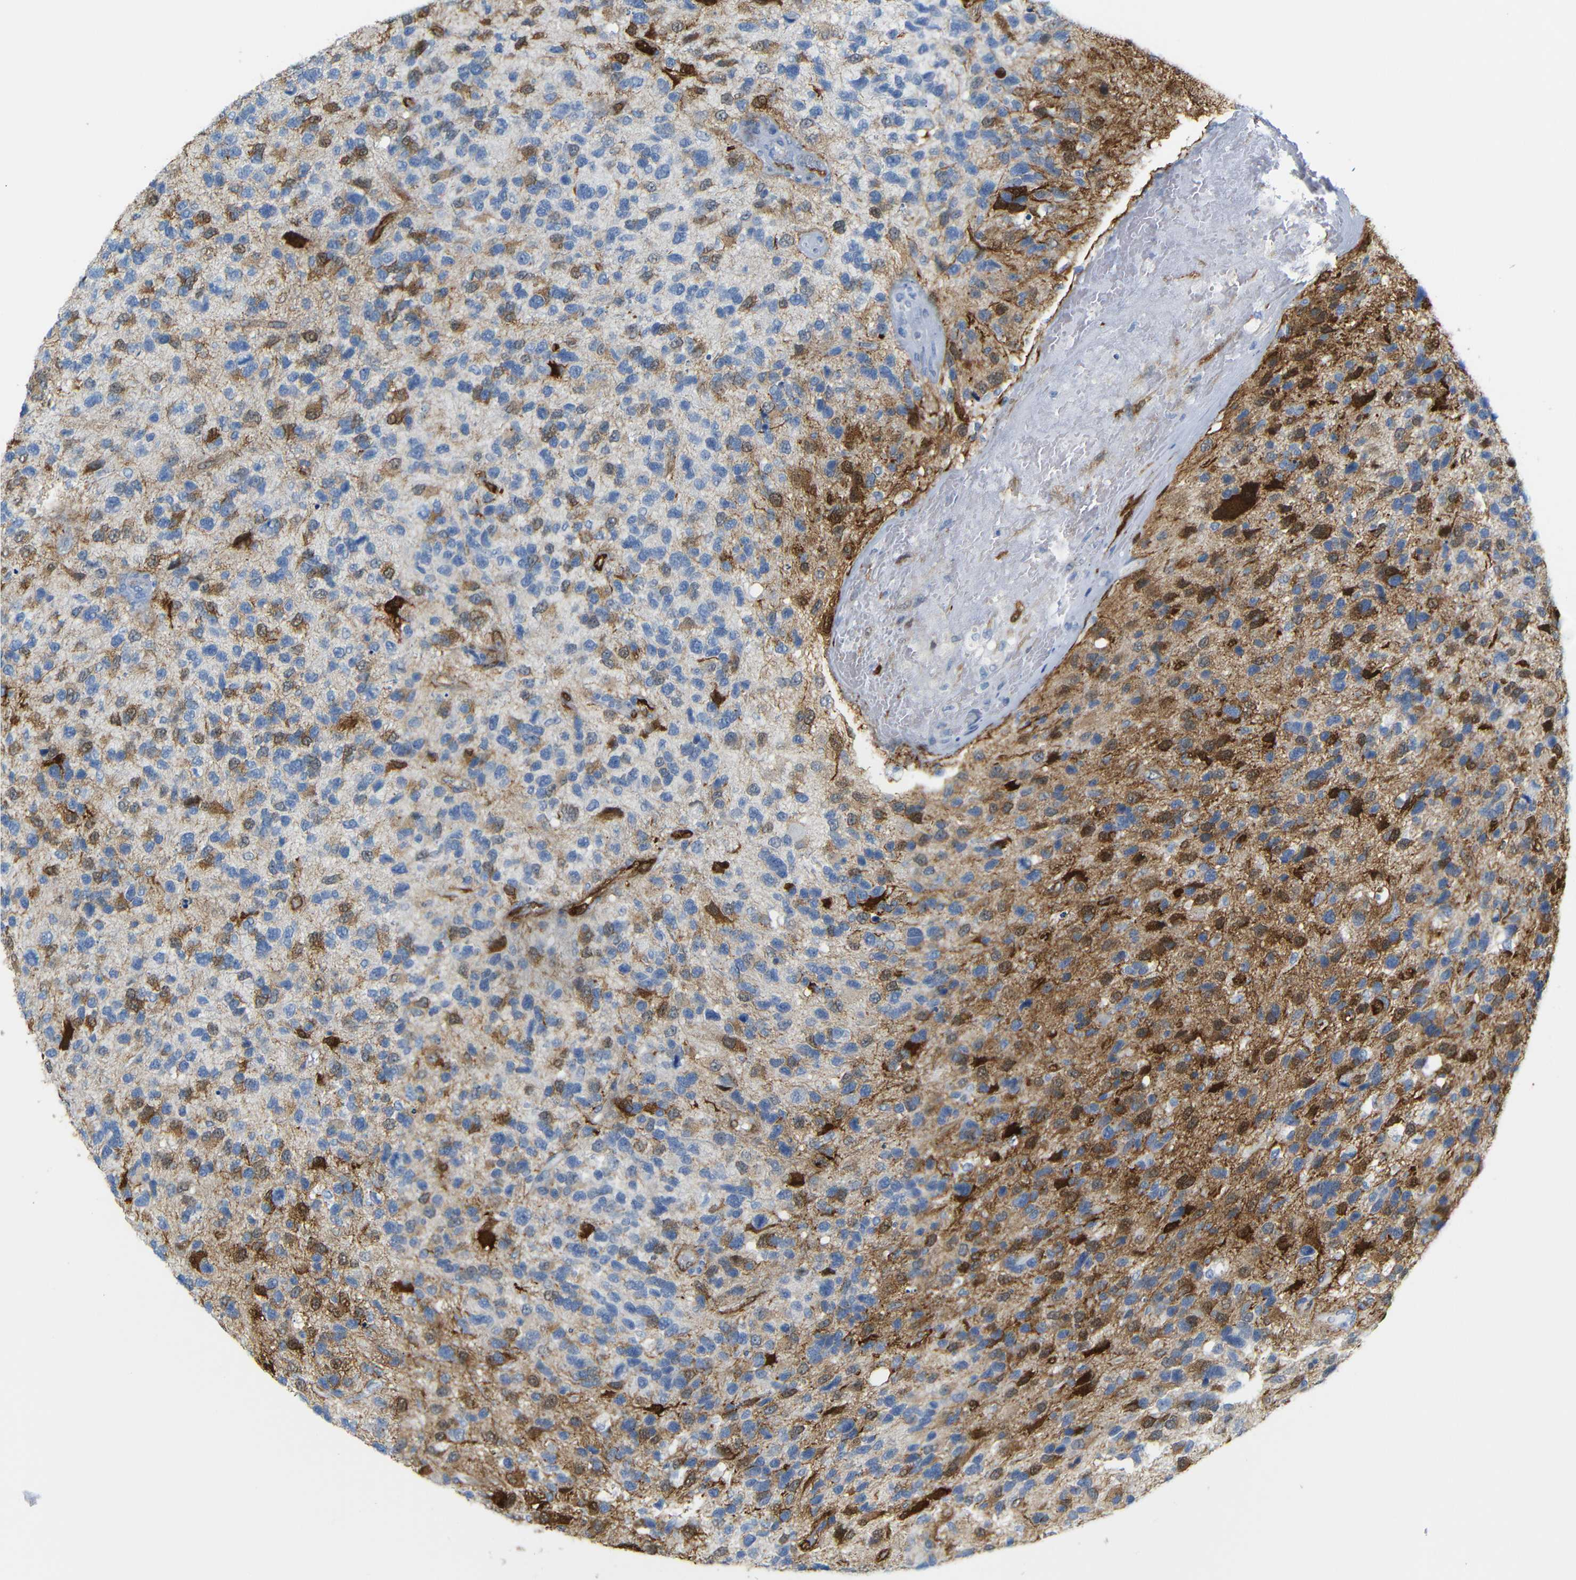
{"staining": {"intensity": "strong", "quantity": "<25%", "location": "cytoplasmic/membranous"}, "tissue": "glioma", "cell_type": "Tumor cells", "image_type": "cancer", "snomed": [{"axis": "morphology", "description": "Glioma, malignant, High grade"}, {"axis": "topography", "description": "Brain"}], "caption": "An immunohistochemistry (IHC) image of tumor tissue is shown. Protein staining in brown shows strong cytoplasmic/membranous positivity in malignant glioma (high-grade) within tumor cells.", "gene": "MT1A", "patient": {"sex": "female", "age": 58}}